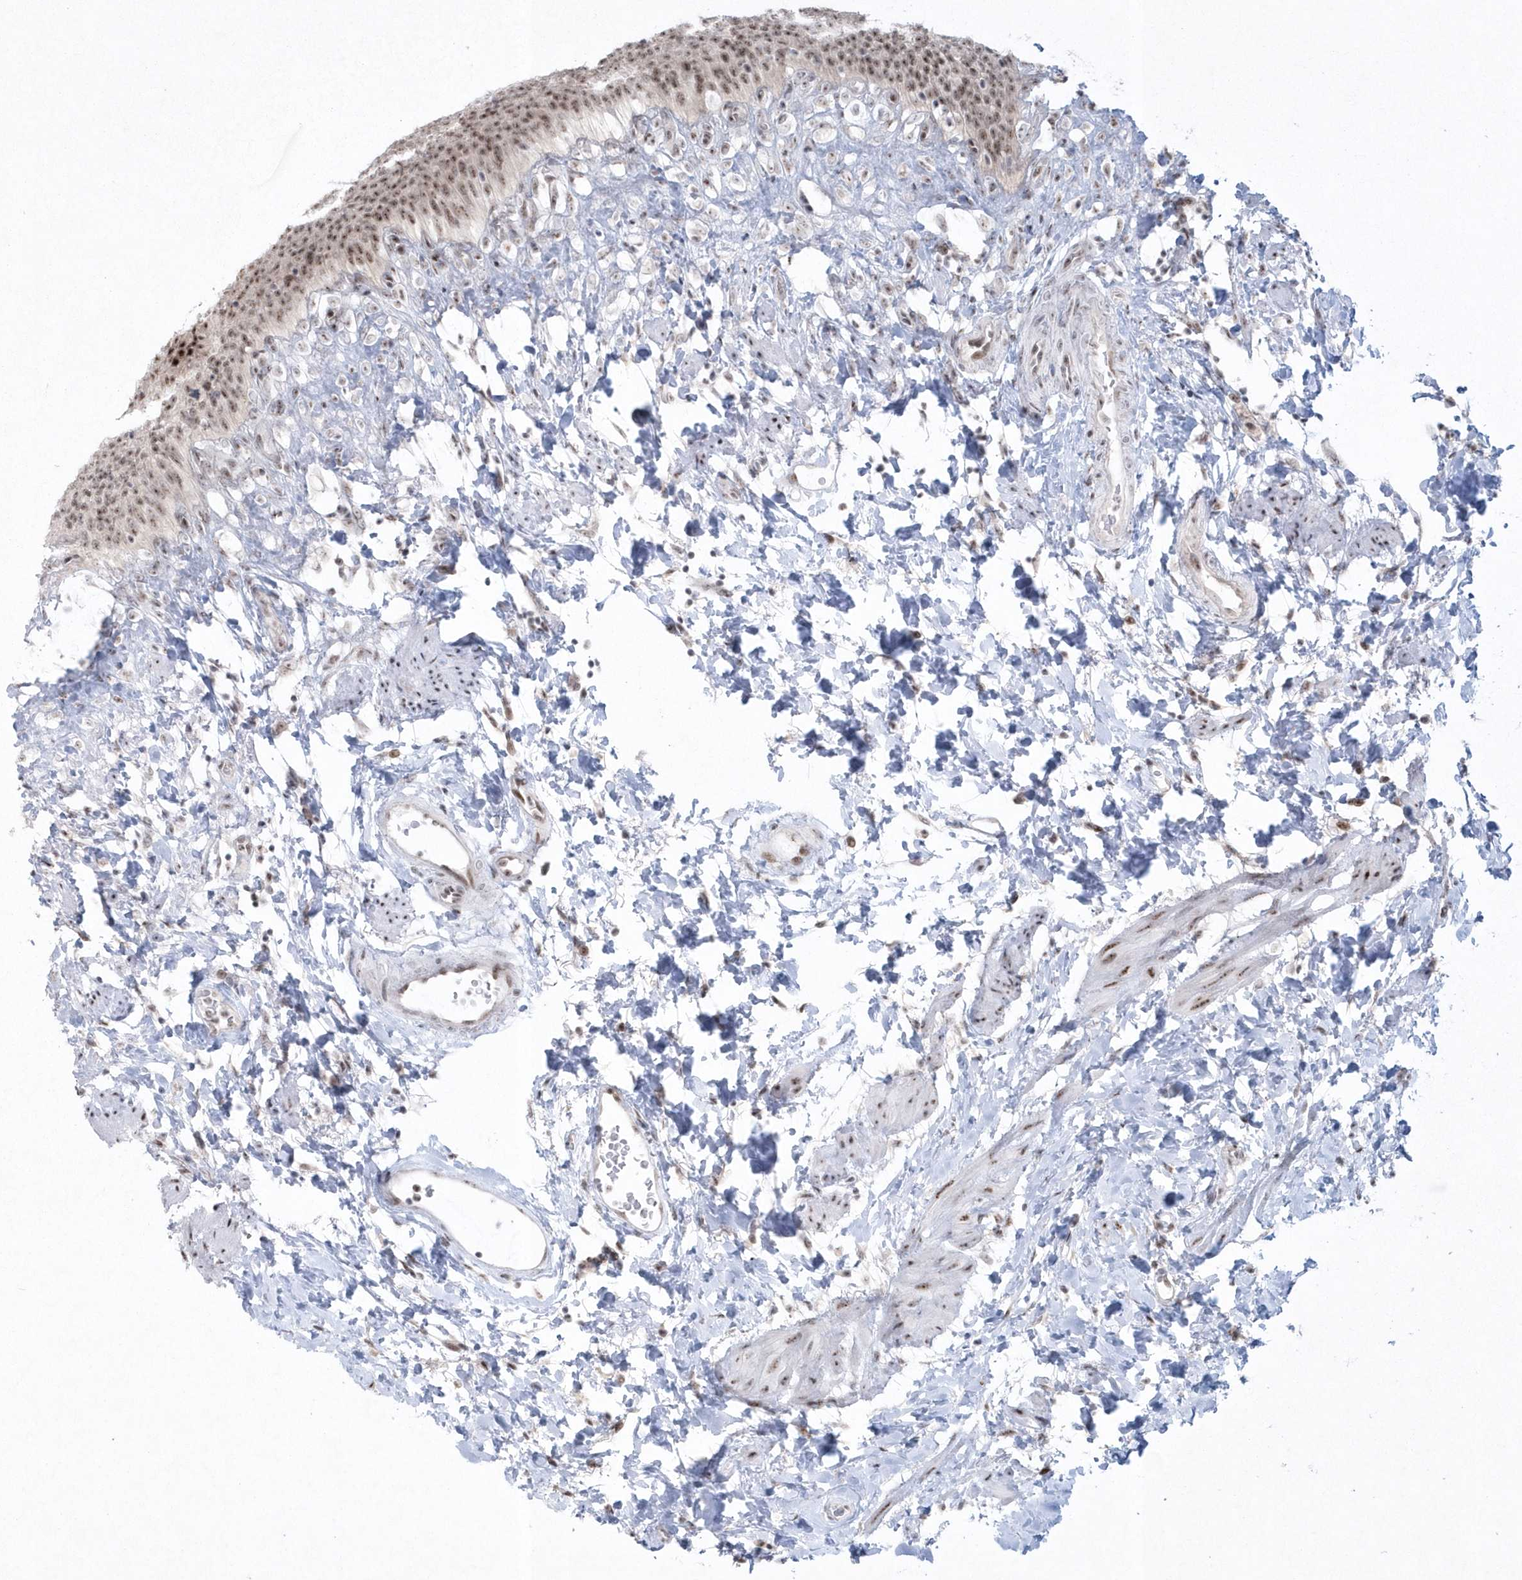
{"staining": {"intensity": "moderate", "quantity": ">75%", "location": "nuclear"}, "tissue": "urinary bladder", "cell_type": "Urothelial cells", "image_type": "normal", "snomed": [{"axis": "morphology", "description": "Normal tissue, NOS"}, {"axis": "topography", "description": "Urinary bladder"}], "caption": "Immunohistochemistry (DAB (3,3'-diaminobenzidine)) staining of normal human urinary bladder shows moderate nuclear protein positivity in approximately >75% of urothelial cells.", "gene": "KDM6B", "patient": {"sex": "female", "age": 79}}